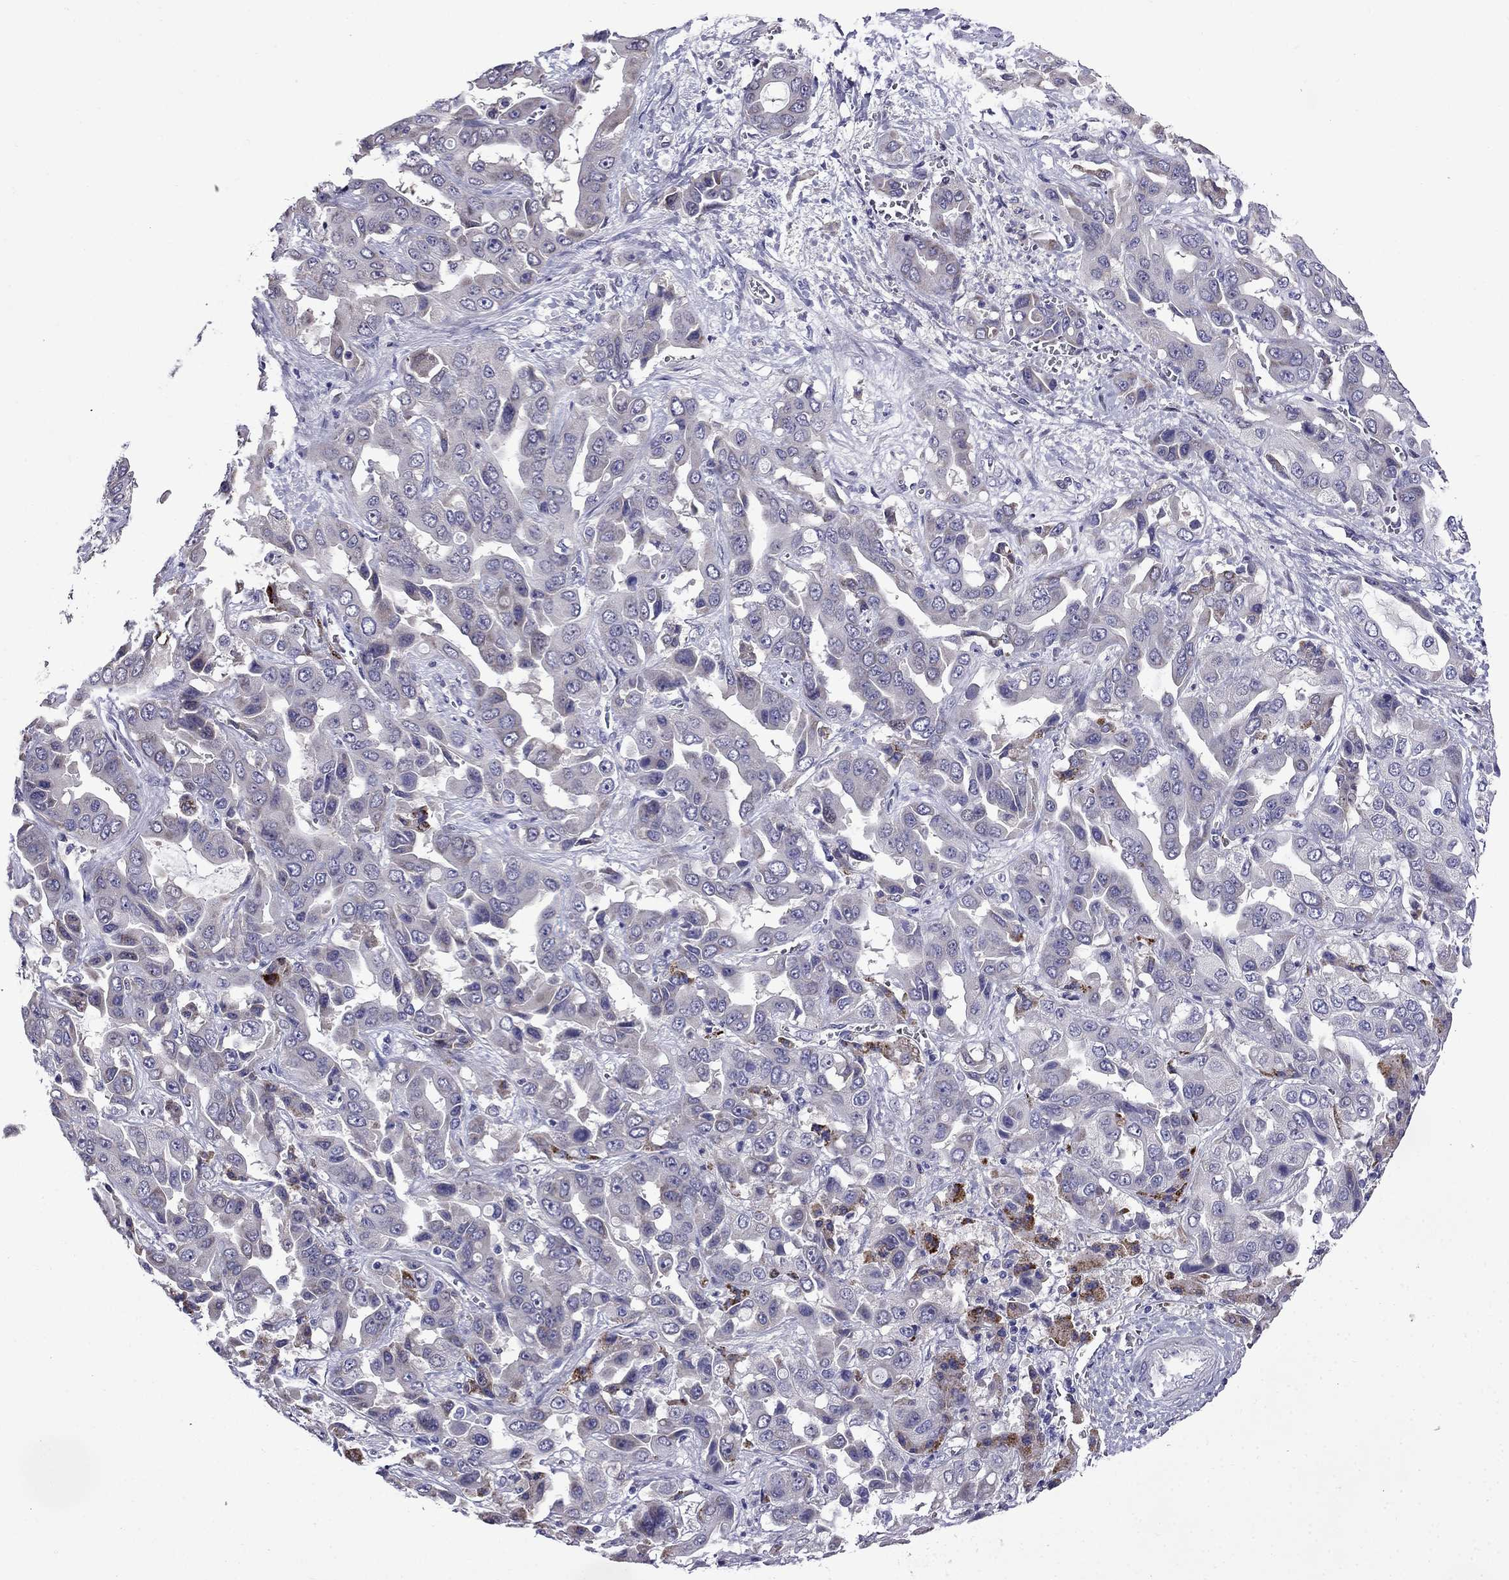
{"staining": {"intensity": "negative", "quantity": "none", "location": "none"}, "tissue": "liver cancer", "cell_type": "Tumor cells", "image_type": "cancer", "snomed": [{"axis": "morphology", "description": "Cholangiocarcinoma"}, {"axis": "topography", "description": "Liver"}], "caption": "Human liver cancer stained for a protein using immunohistochemistry reveals no expression in tumor cells.", "gene": "PI16", "patient": {"sex": "female", "age": 52}}